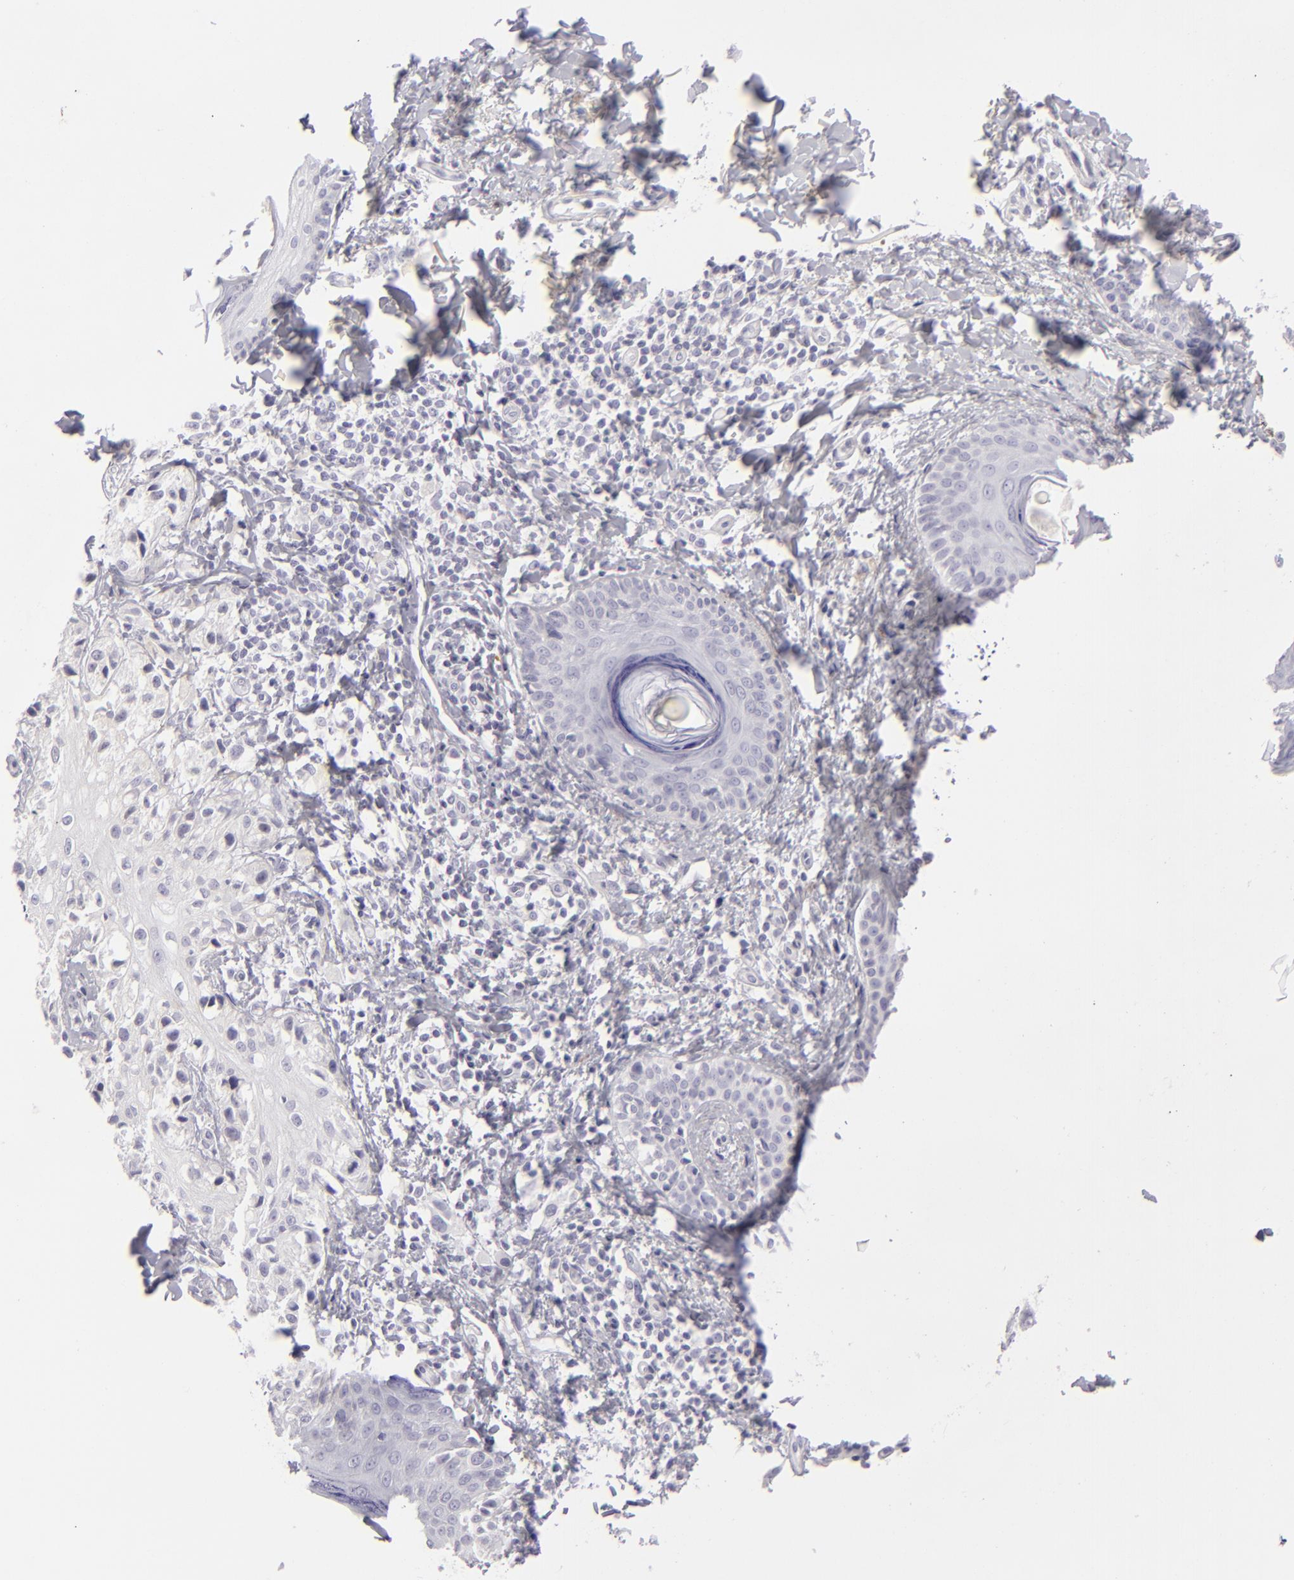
{"staining": {"intensity": "negative", "quantity": "none", "location": "none"}, "tissue": "melanoma", "cell_type": "Tumor cells", "image_type": "cancer", "snomed": [{"axis": "morphology", "description": "Malignant melanoma, NOS"}, {"axis": "topography", "description": "Skin"}], "caption": "An image of melanoma stained for a protein reveals no brown staining in tumor cells. (Immunohistochemistry (ihc), brightfield microscopy, high magnification).", "gene": "CDX2", "patient": {"sex": "male", "age": 23}}